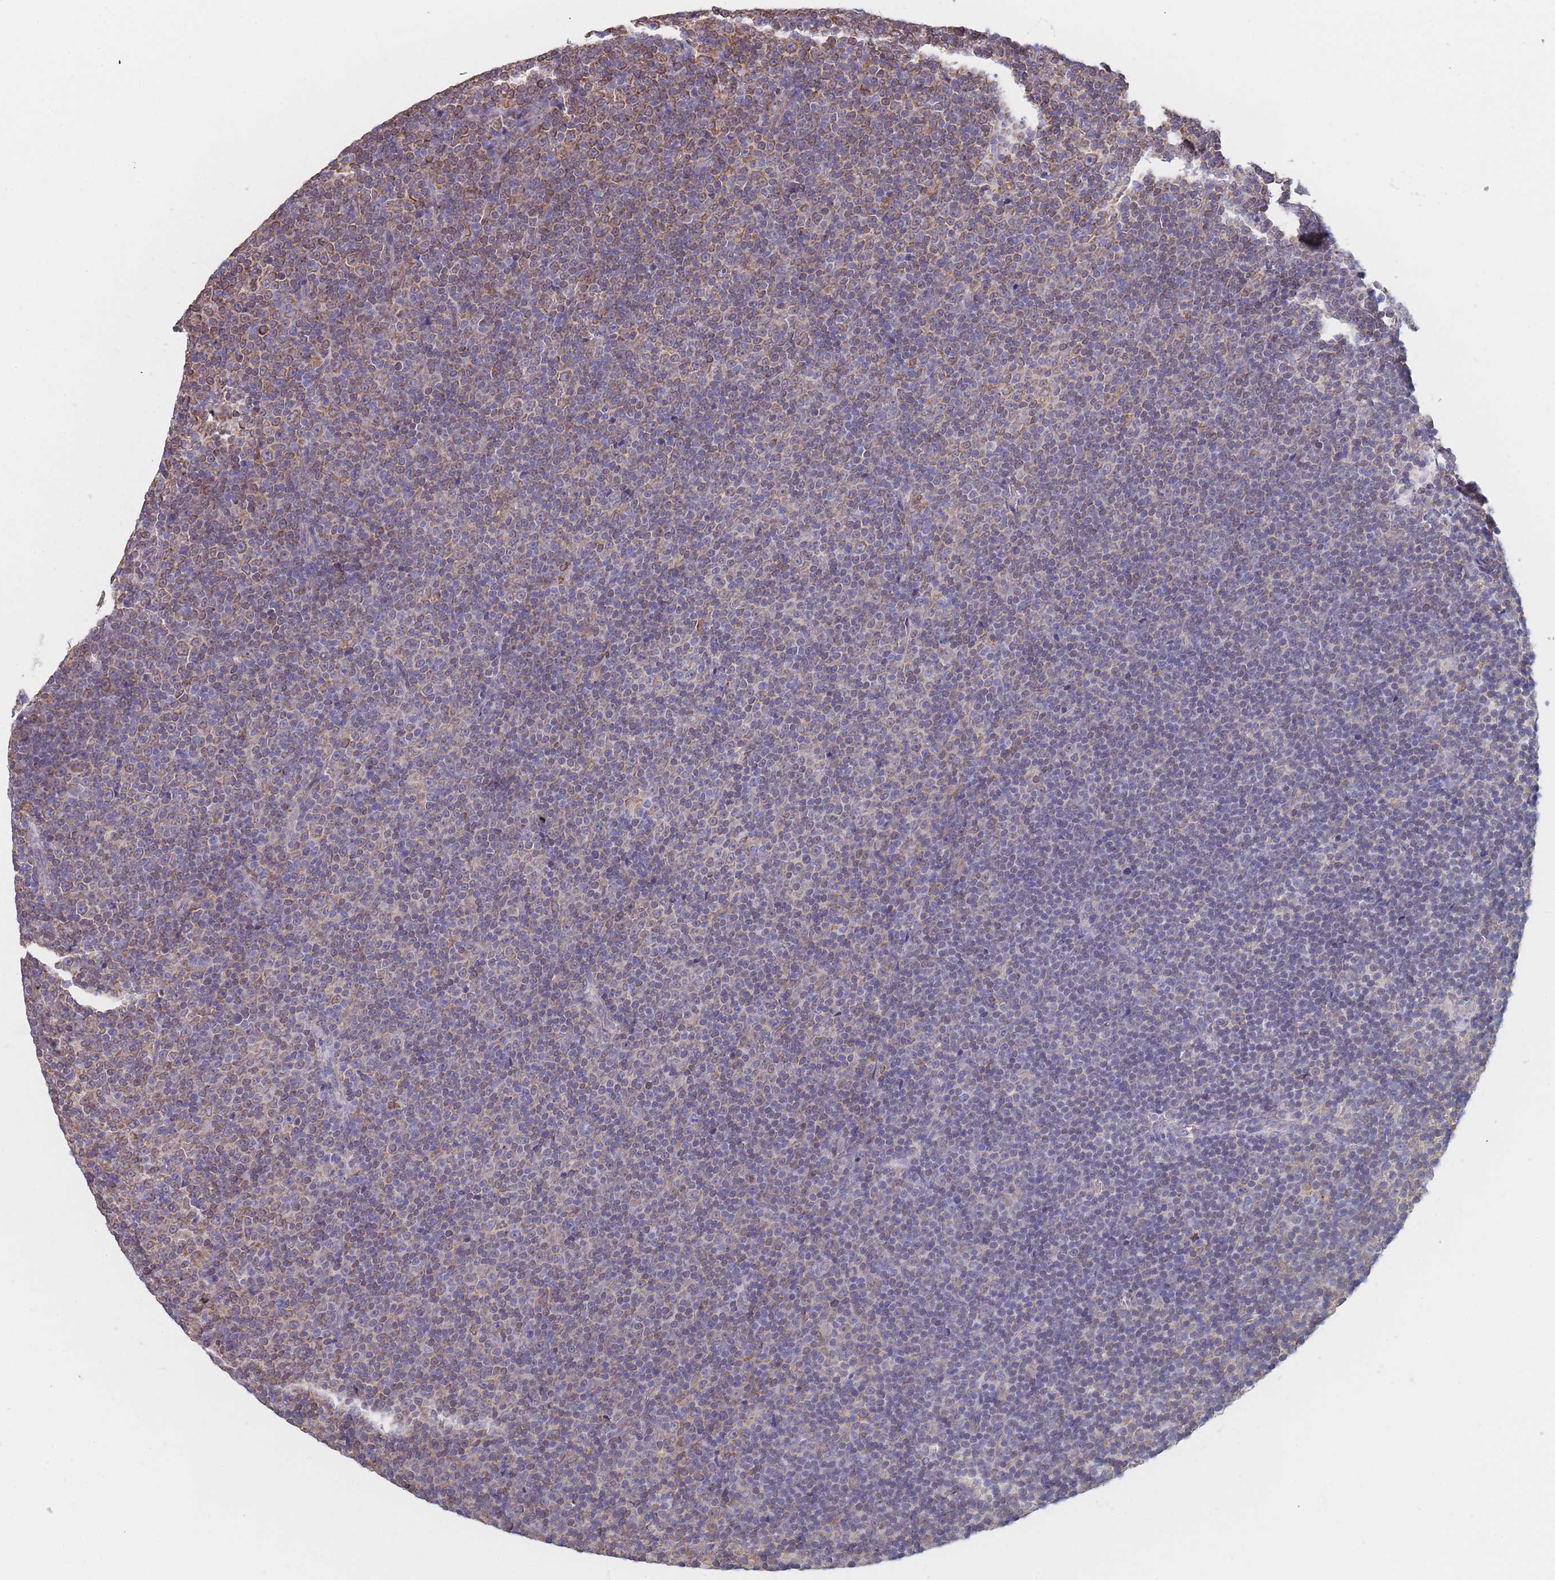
{"staining": {"intensity": "weak", "quantity": "<25%", "location": "cytoplasmic/membranous"}, "tissue": "lymphoma", "cell_type": "Tumor cells", "image_type": "cancer", "snomed": [{"axis": "morphology", "description": "Malignant lymphoma, non-Hodgkin's type, Low grade"}, {"axis": "topography", "description": "Lymph node"}], "caption": "DAB immunohistochemical staining of human malignant lymphoma, non-Hodgkin's type (low-grade) exhibits no significant staining in tumor cells. The staining is performed using DAB (3,3'-diaminobenzidine) brown chromogen with nuclei counter-stained in using hematoxylin.", "gene": "OR7C2", "patient": {"sex": "female", "age": 67}}